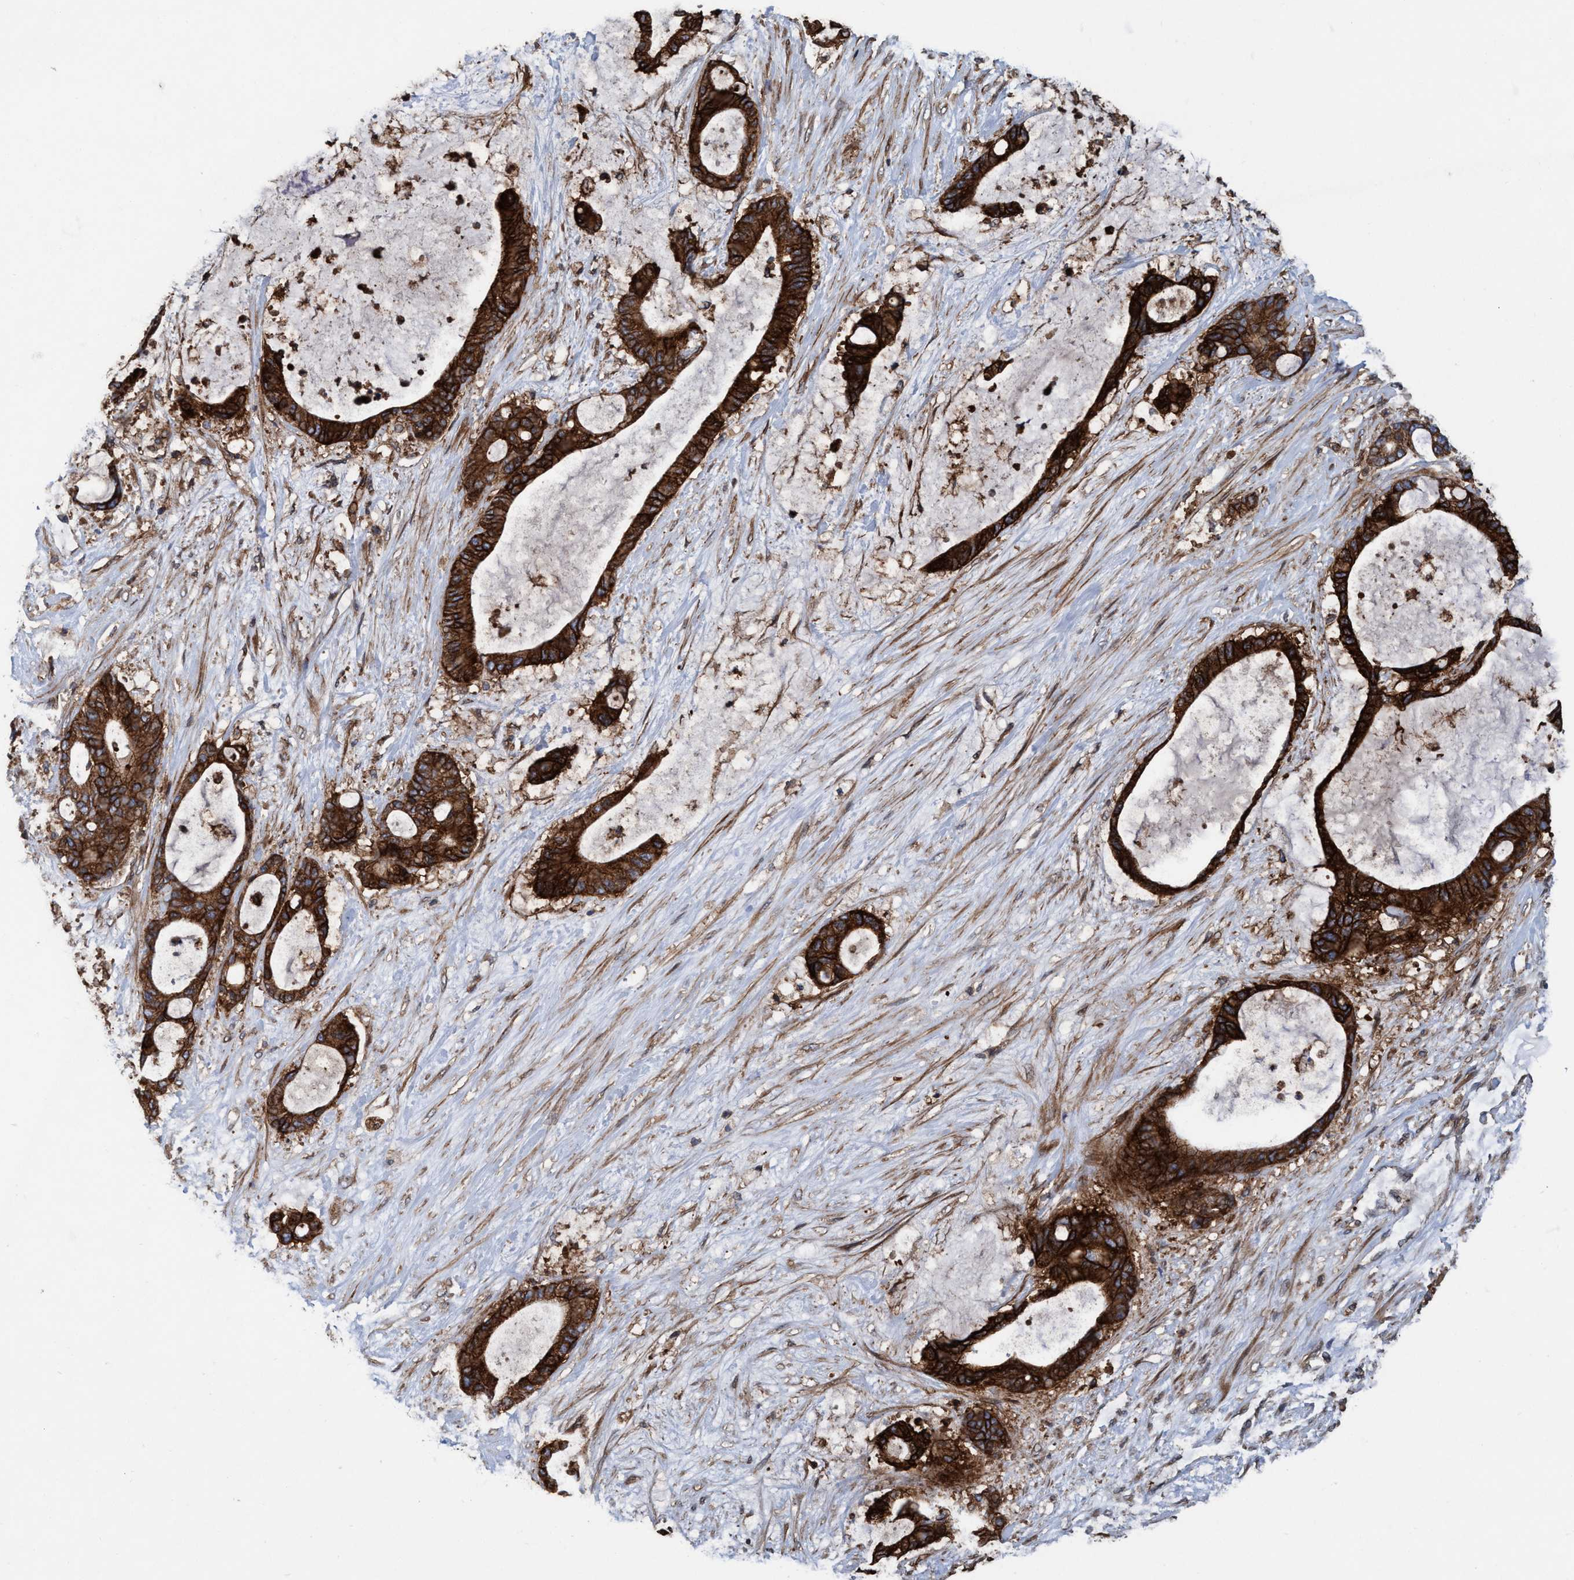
{"staining": {"intensity": "strong", "quantity": ">75%", "location": "cytoplasmic/membranous"}, "tissue": "liver cancer", "cell_type": "Tumor cells", "image_type": "cancer", "snomed": [{"axis": "morphology", "description": "Cholangiocarcinoma"}, {"axis": "topography", "description": "Liver"}], "caption": "Liver cancer (cholangiocarcinoma) tissue displays strong cytoplasmic/membranous expression in approximately >75% of tumor cells", "gene": "SLC16A3", "patient": {"sex": "female", "age": 73}}